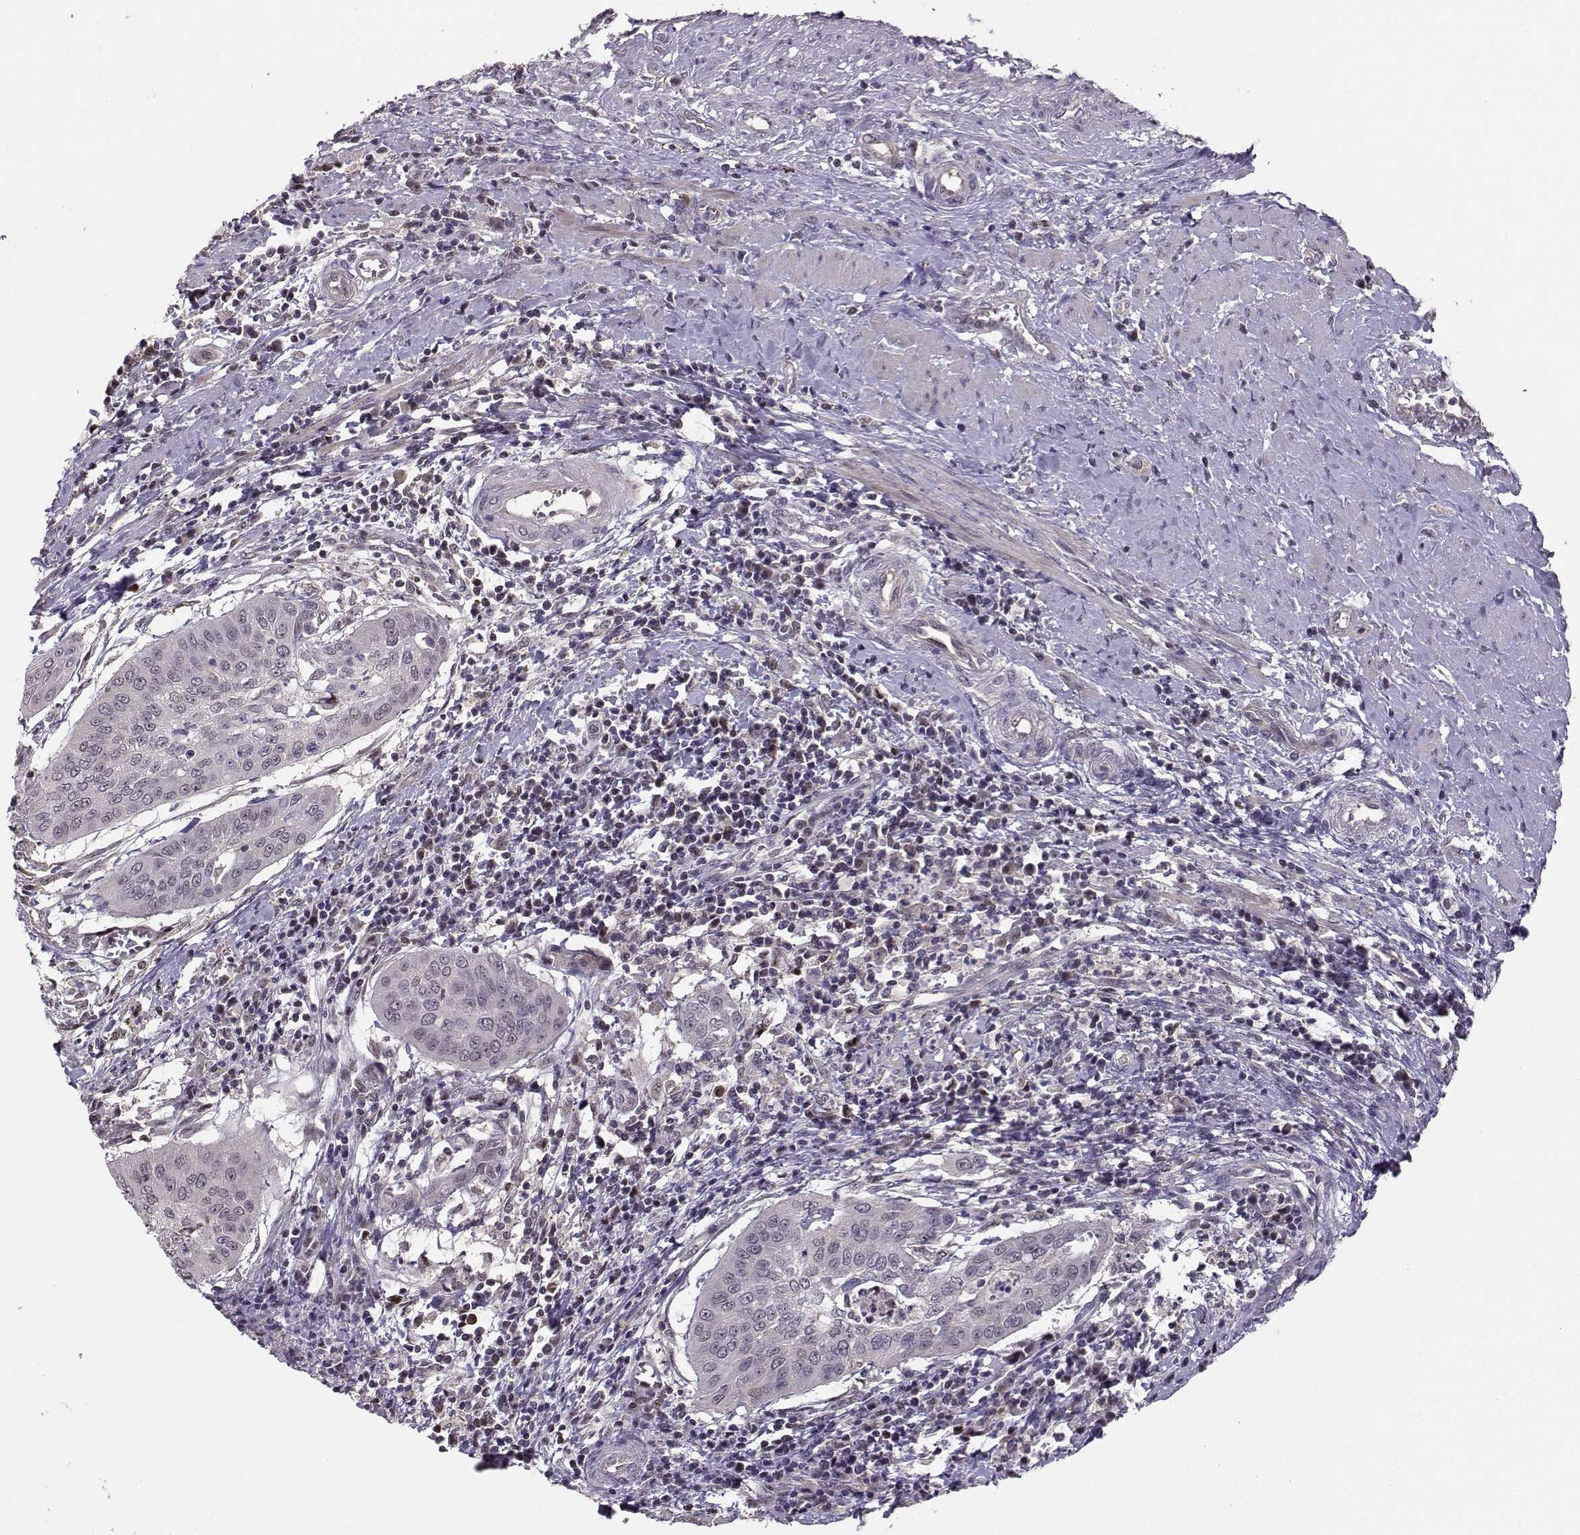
{"staining": {"intensity": "negative", "quantity": "none", "location": "none"}, "tissue": "cervical cancer", "cell_type": "Tumor cells", "image_type": "cancer", "snomed": [{"axis": "morphology", "description": "Squamous cell carcinoma, NOS"}, {"axis": "topography", "description": "Cervix"}], "caption": "The immunohistochemistry micrograph has no significant expression in tumor cells of cervical cancer (squamous cell carcinoma) tissue. Brightfield microscopy of immunohistochemistry (IHC) stained with DAB (brown) and hematoxylin (blue), captured at high magnification.", "gene": "PKP2", "patient": {"sex": "female", "age": 39}}